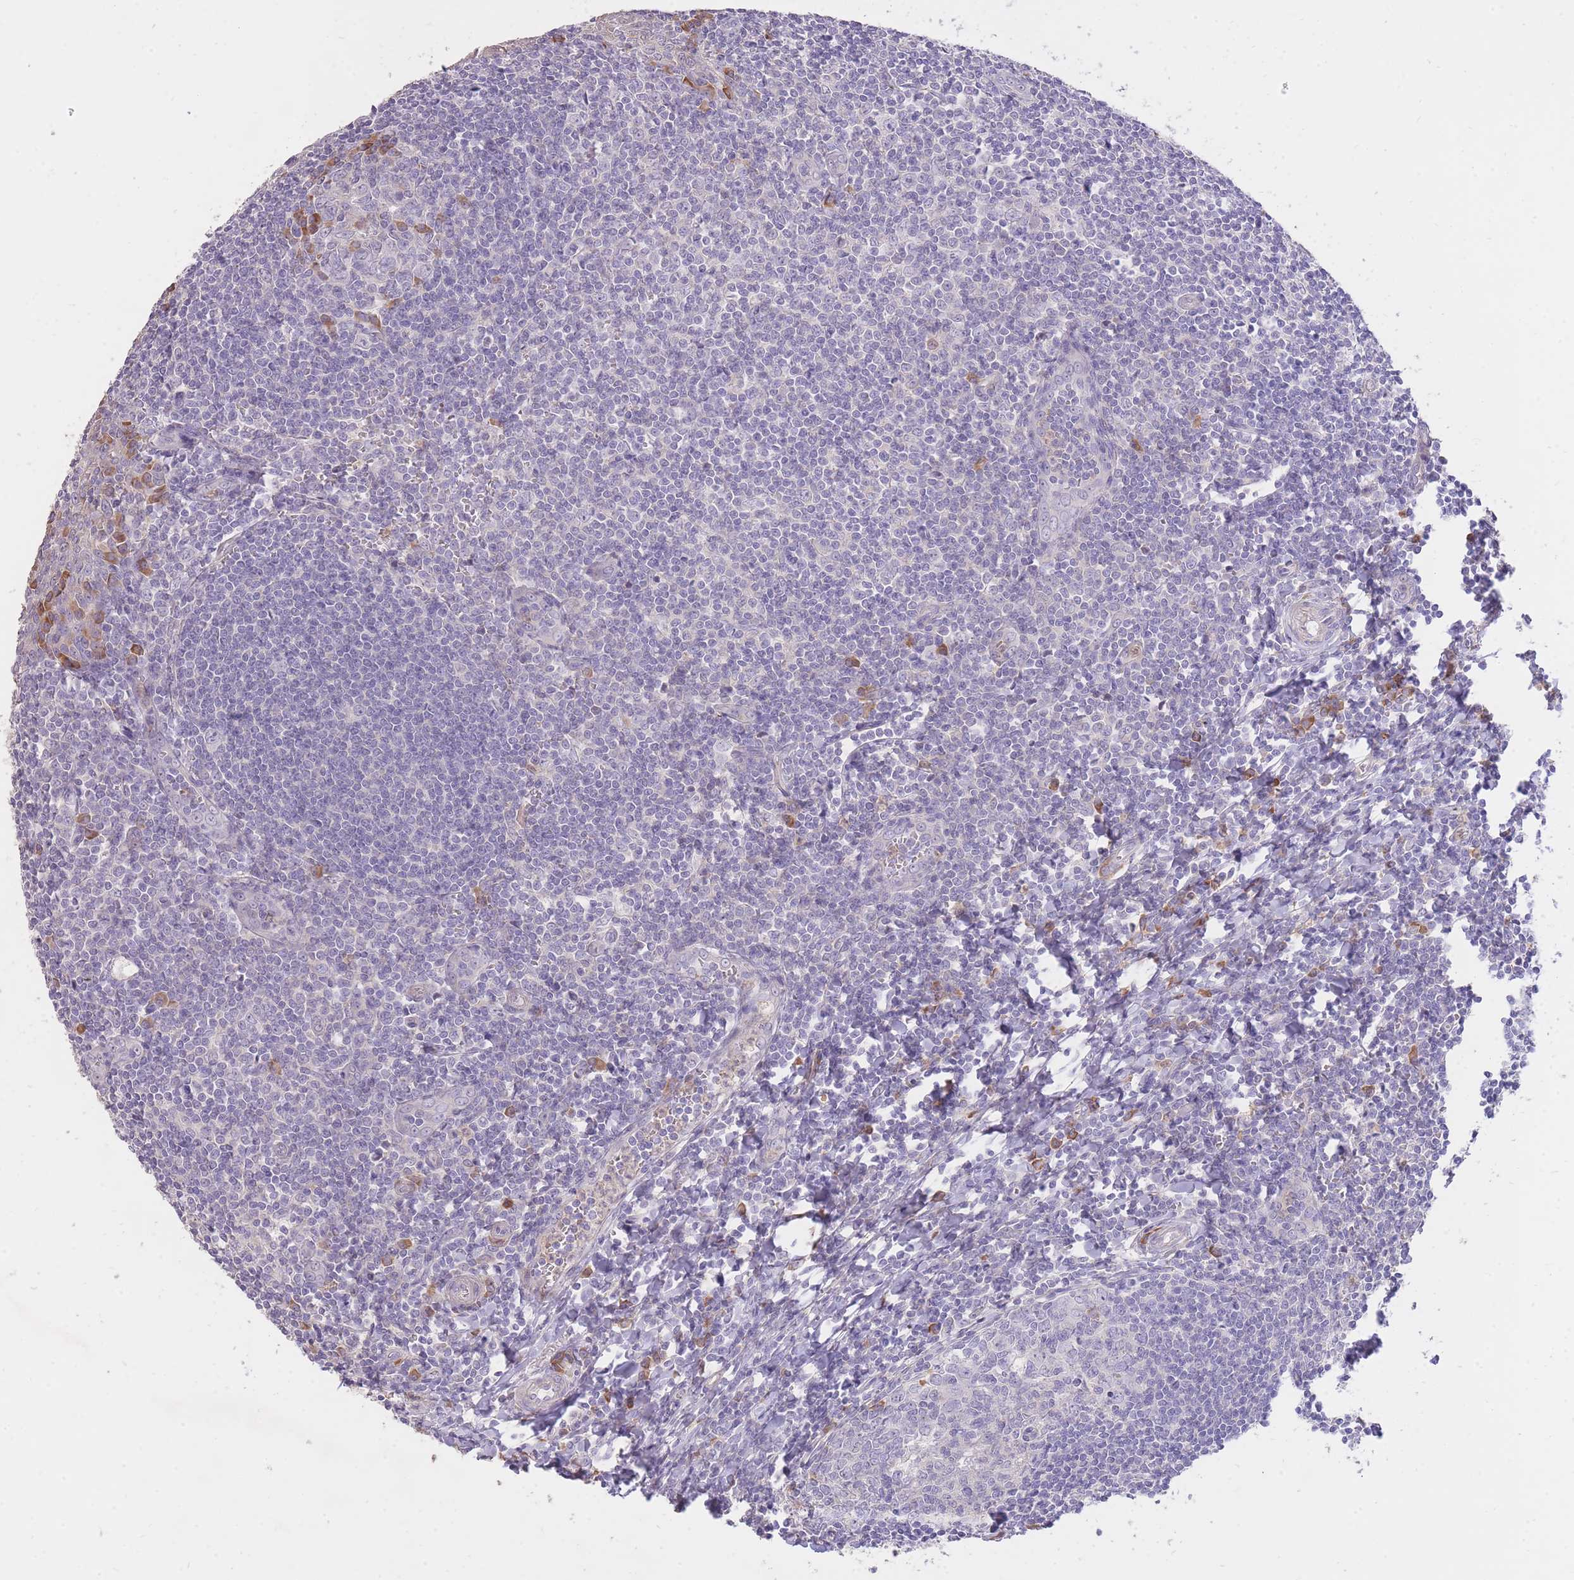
{"staining": {"intensity": "moderate", "quantity": "<25%", "location": "cytoplasmic/membranous"}, "tissue": "tonsil", "cell_type": "Germinal center cells", "image_type": "normal", "snomed": [{"axis": "morphology", "description": "Normal tissue, NOS"}, {"axis": "topography", "description": "Tonsil"}], "caption": "IHC histopathology image of unremarkable human tonsil stained for a protein (brown), which reveals low levels of moderate cytoplasmic/membranous staining in approximately <25% of germinal center cells.", "gene": "FRG2B", "patient": {"sex": "male", "age": 27}}